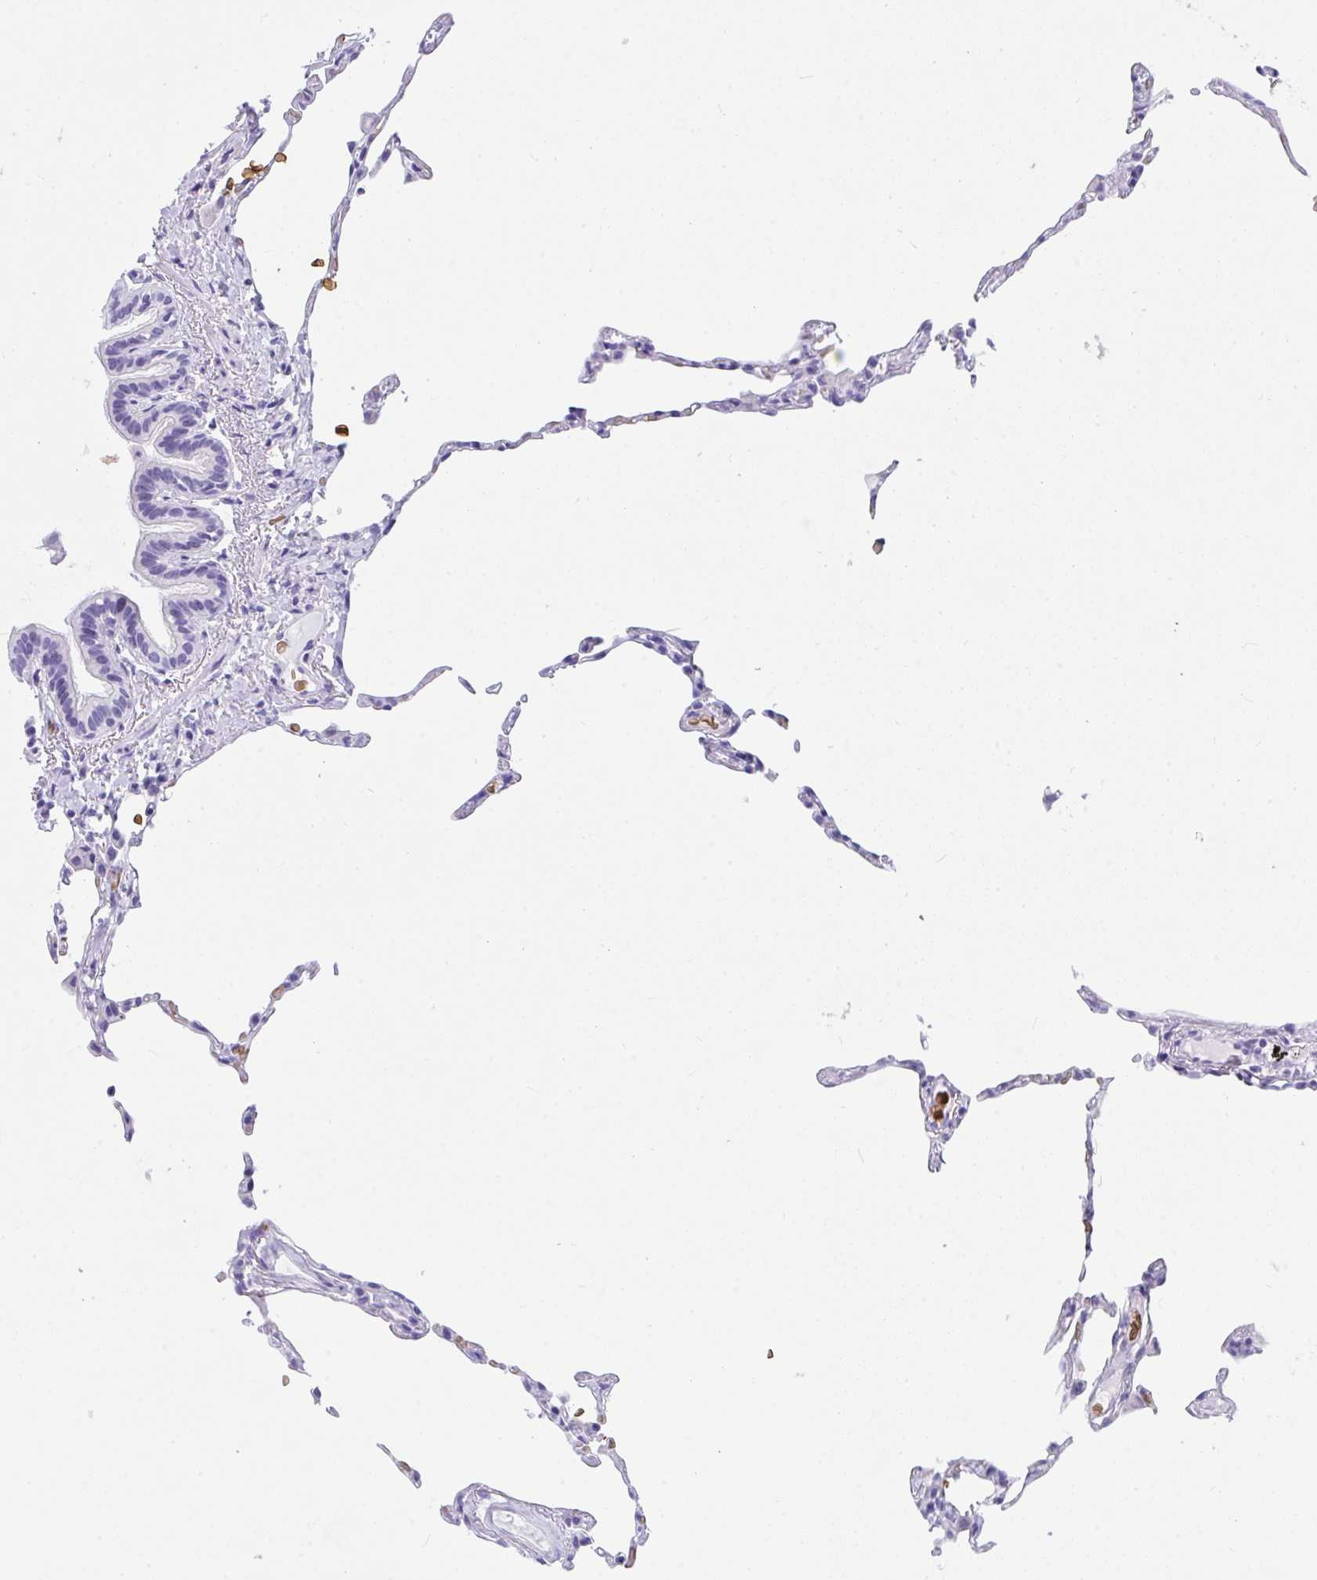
{"staining": {"intensity": "negative", "quantity": "none", "location": "none"}, "tissue": "lung", "cell_type": "Alveolar cells", "image_type": "normal", "snomed": [{"axis": "morphology", "description": "Normal tissue, NOS"}, {"axis": "topography", "description": "Lung"}], "caption": "Benign lung was stained to show a protein in brown. There is no significant positivity in alveolar cells. (Stains: DAB immunohistochemistry (IHC) with hematoxylin counter stain, Microscopy: brightfield microscopy at high magnification).", "gene": "ANK1", "patient": {"sex": "female", "age": 57}}